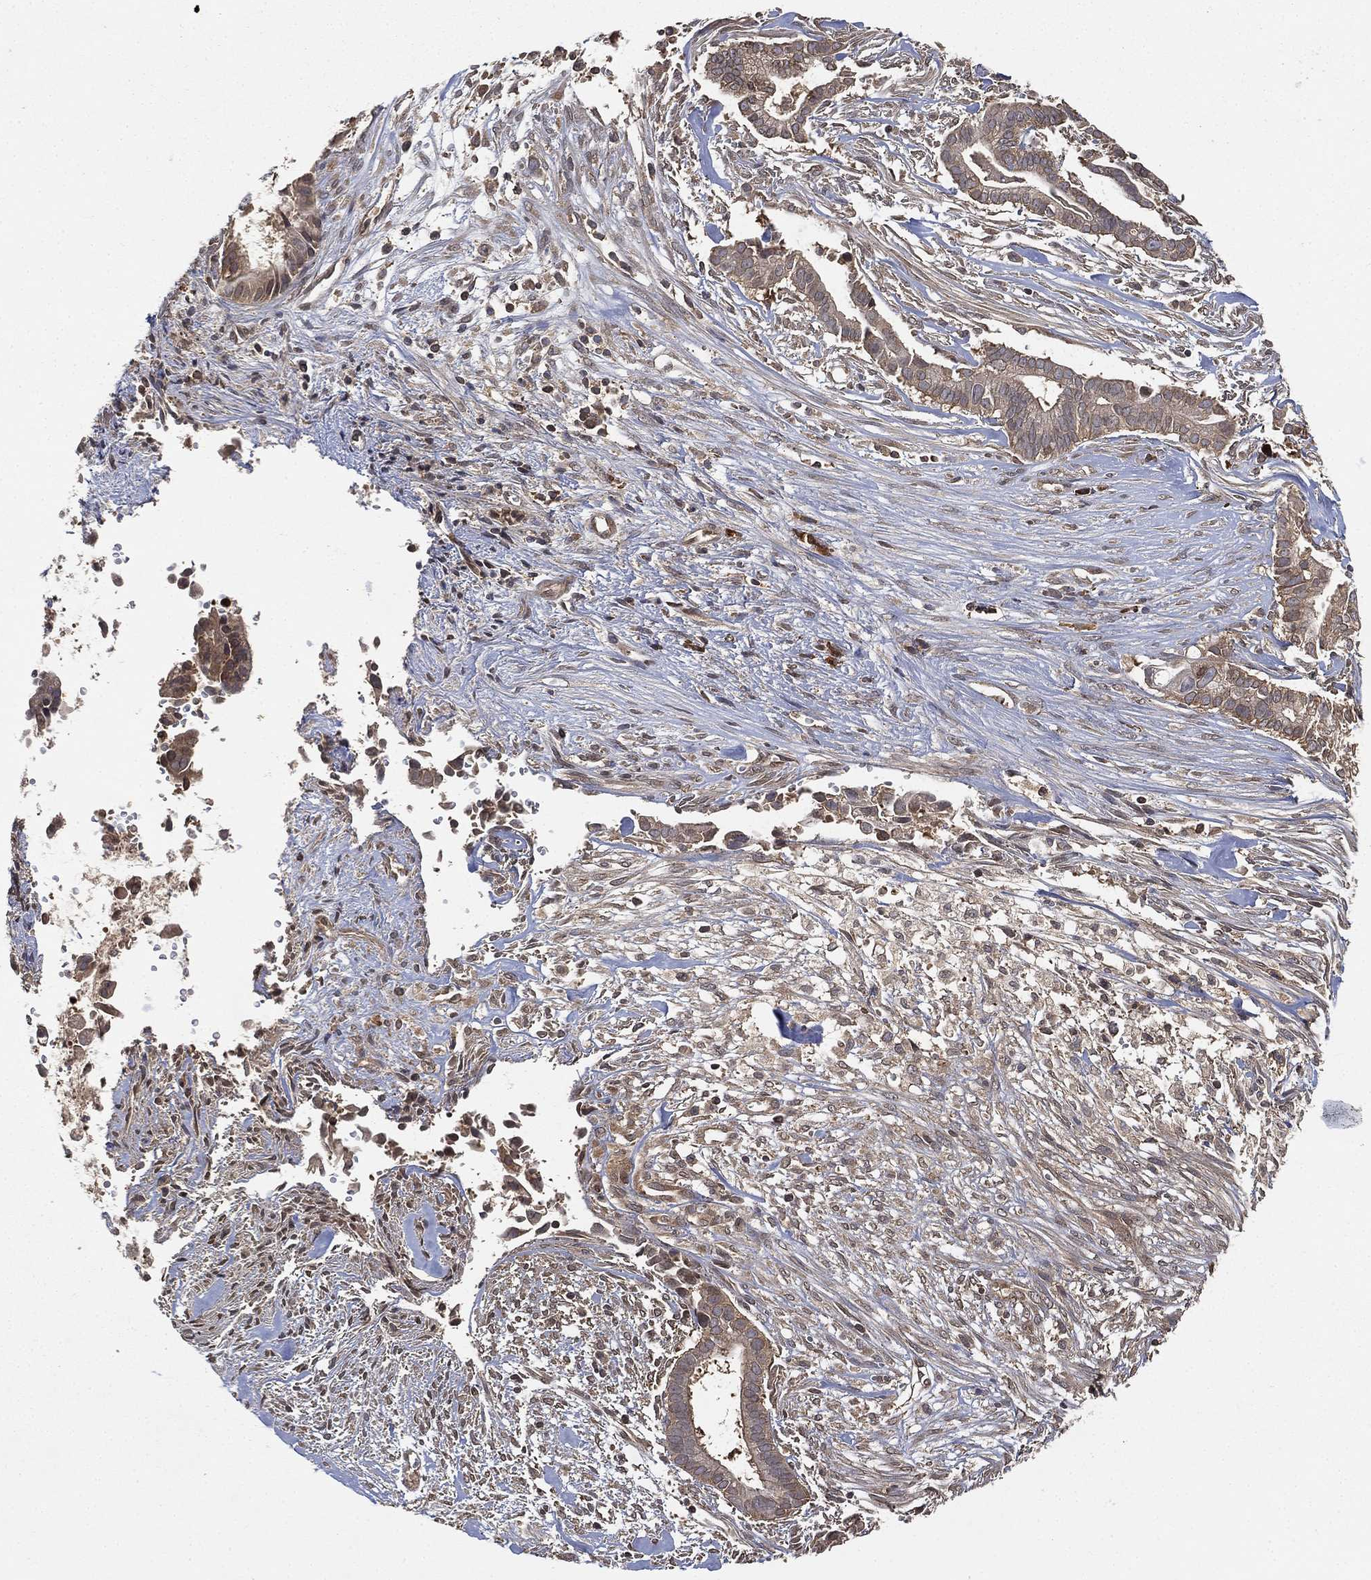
{"staining": {"intensity": "moderate", "quantity": ">75%", "location": "cytoplasmic/membranous"}, "tissue": "pancreatic cancer", "cell_type": "Tumor cells", "image_type": "cancer", "snomed": [{"axis": "morphology", "description": "Adenocarcinoma, NOS"}, {"axis": "topography", "description": "Pancreas"}], "caption": "Approximately >75% of tumor cells in pancreatic cancer reveal moderate cytoplasmic/membranous protein expression as visualized by brown immunohistochemical staining.", "gene": "UBA5", "patient": {"sex": "male", "age": 61}}